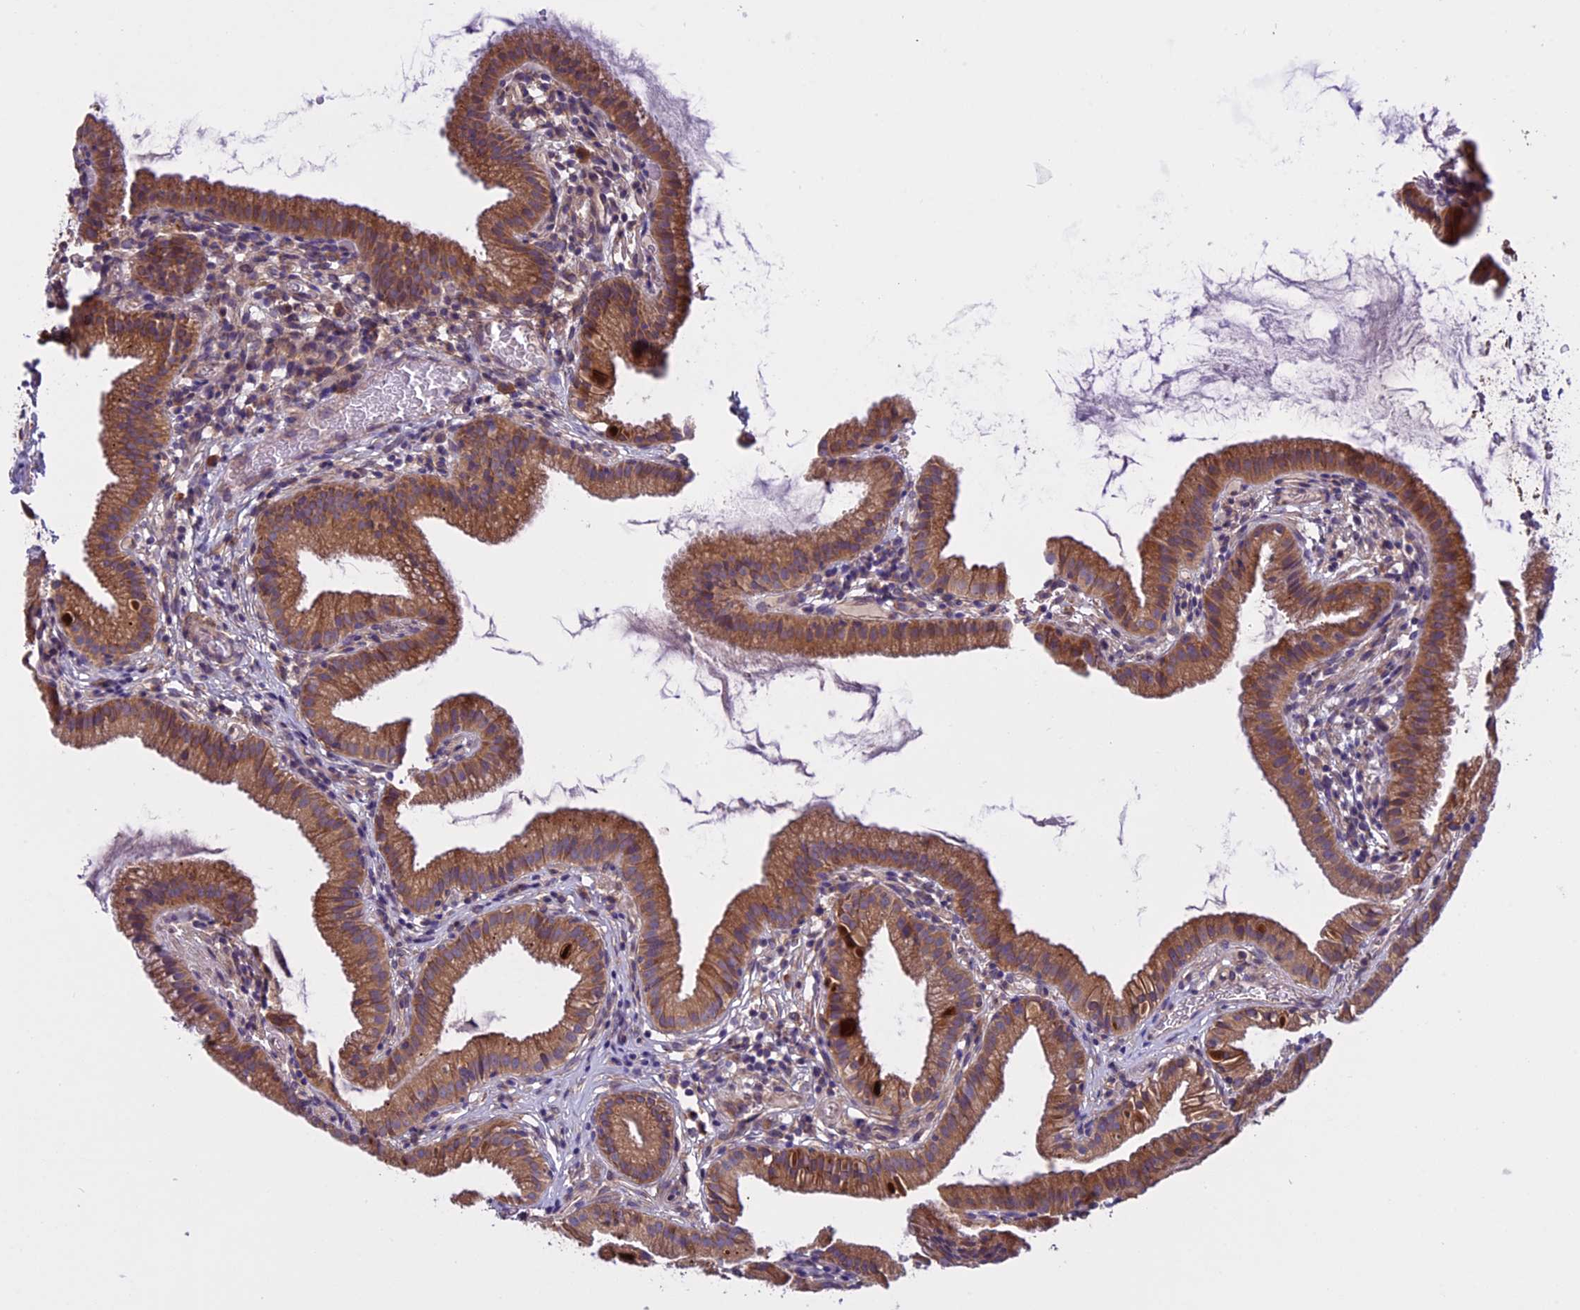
{"staining": {"intensity": "moderate", "quantity": ">75%", "location": "cytoplasmic/membranous"}, "tissue": "gallbladder", "cell_type": "Glandular cells", "image_type": "normal", "snomed": [{"axis": "morphology", "description": "Normal tissue, NOS"}, {"axis": "topography", "description": "Gallbladder"}], "caption": "Glandular cells demonstrate medium levels of moderate cytoplasmic/membranous positivity in approximately >75% of cells in unremarkable human gallbladder.", "gene": "DCTN5", "patient": {"sex": "female", "age": 46}}